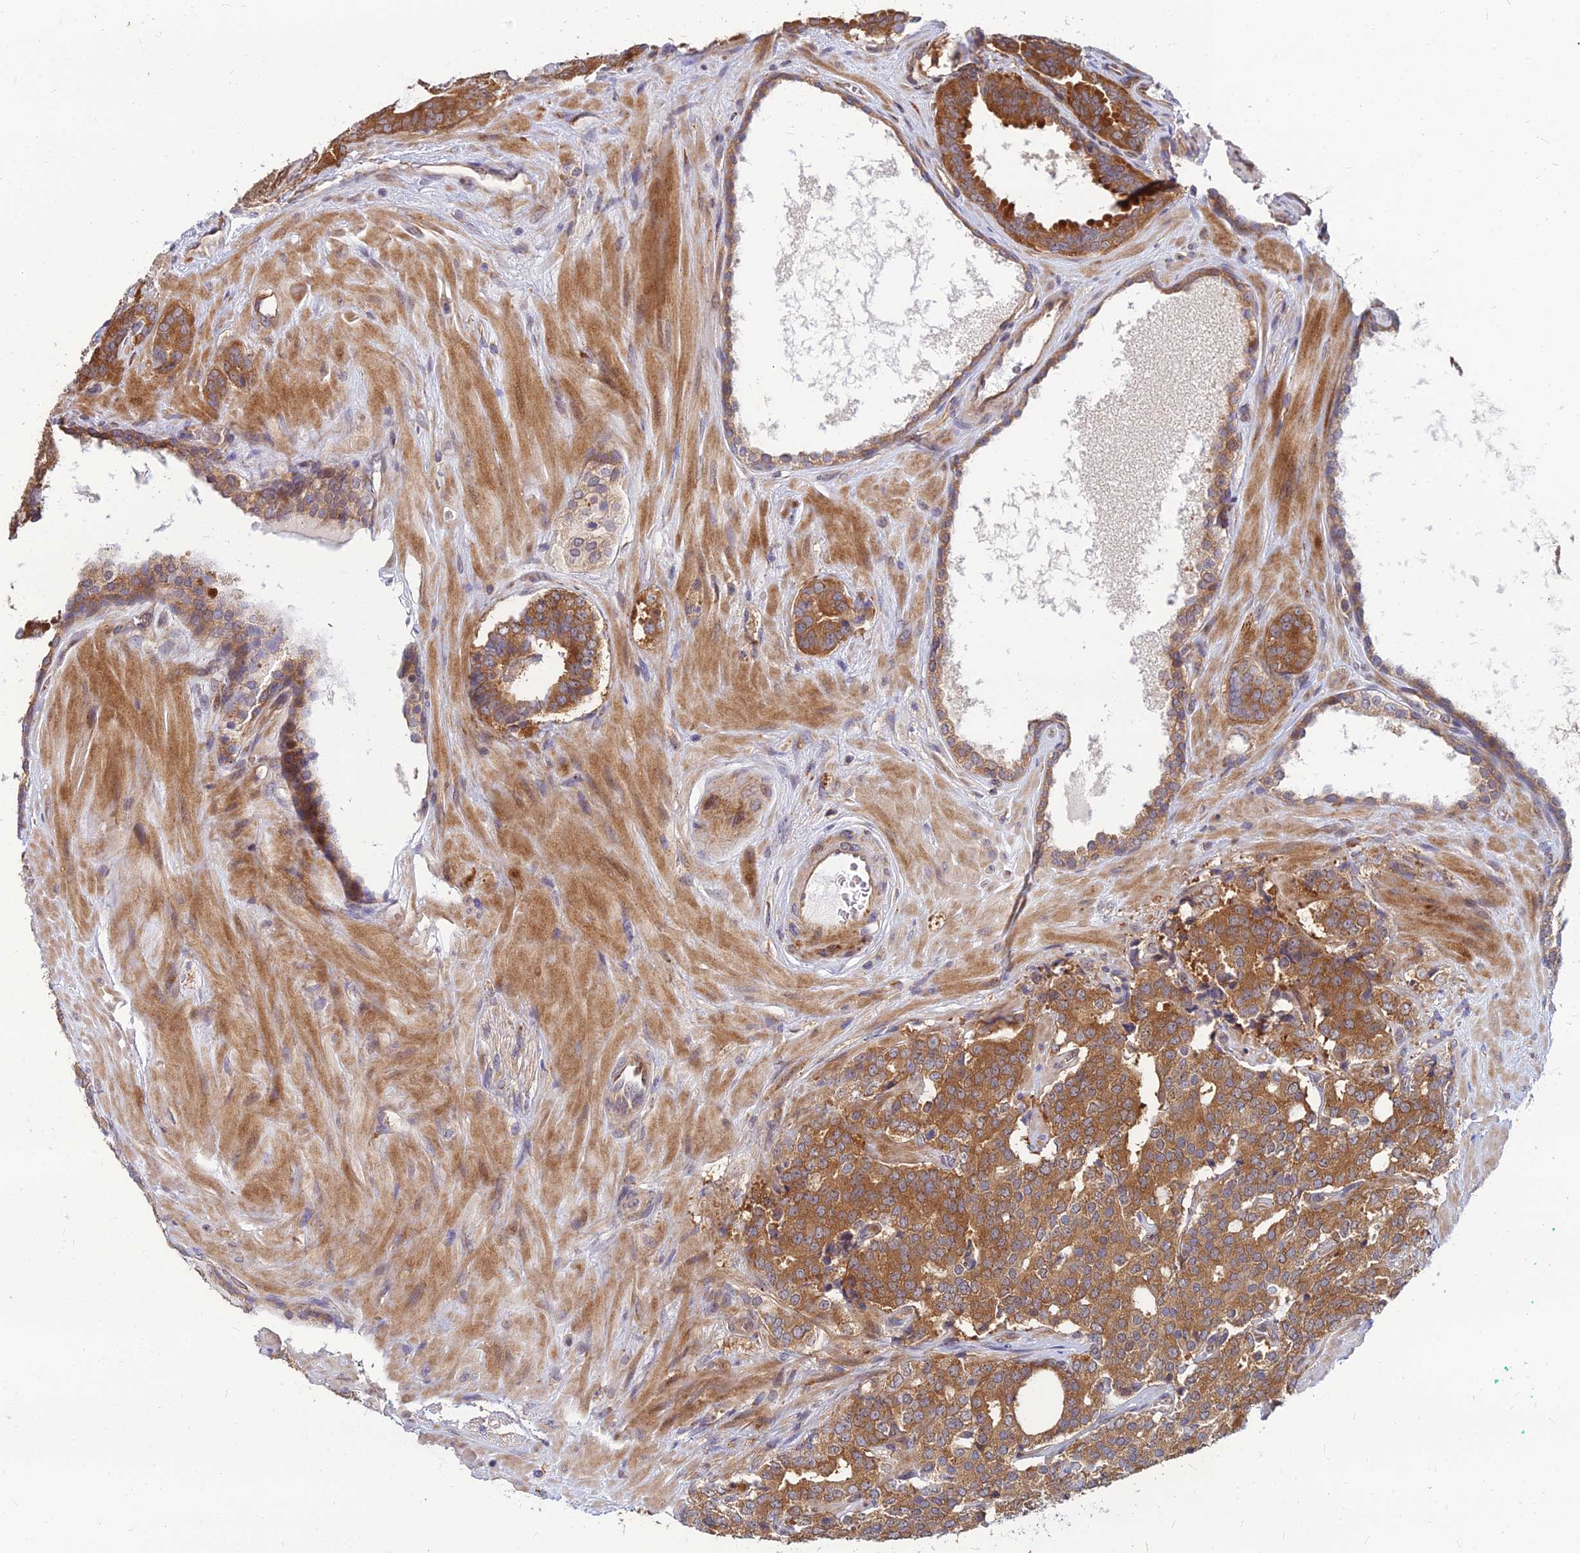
{"staining": {"intensity": "strong", "quantity": ">75%", "location": "cytoplasmic/membranous"}, "tissue": "prostate cancer", "cell_type": "Tumor cells", "image_type": "cancer", "snomed": [{"axis": "morphology", "description": "Adenocarcinoma, High grade"}, {"axis": "topography", "description": "Prostate"}], "caption": "High-power microscopy captured an immunohistochemistry (IHC) micrograph of high-grade adenocarcinoma (prostate), revealing strong cytoplasmic/membranous expression in approximately >75% of tumor cells.", "gene": "CCT6B", "patient": {"sex": "male", "age": 63}}